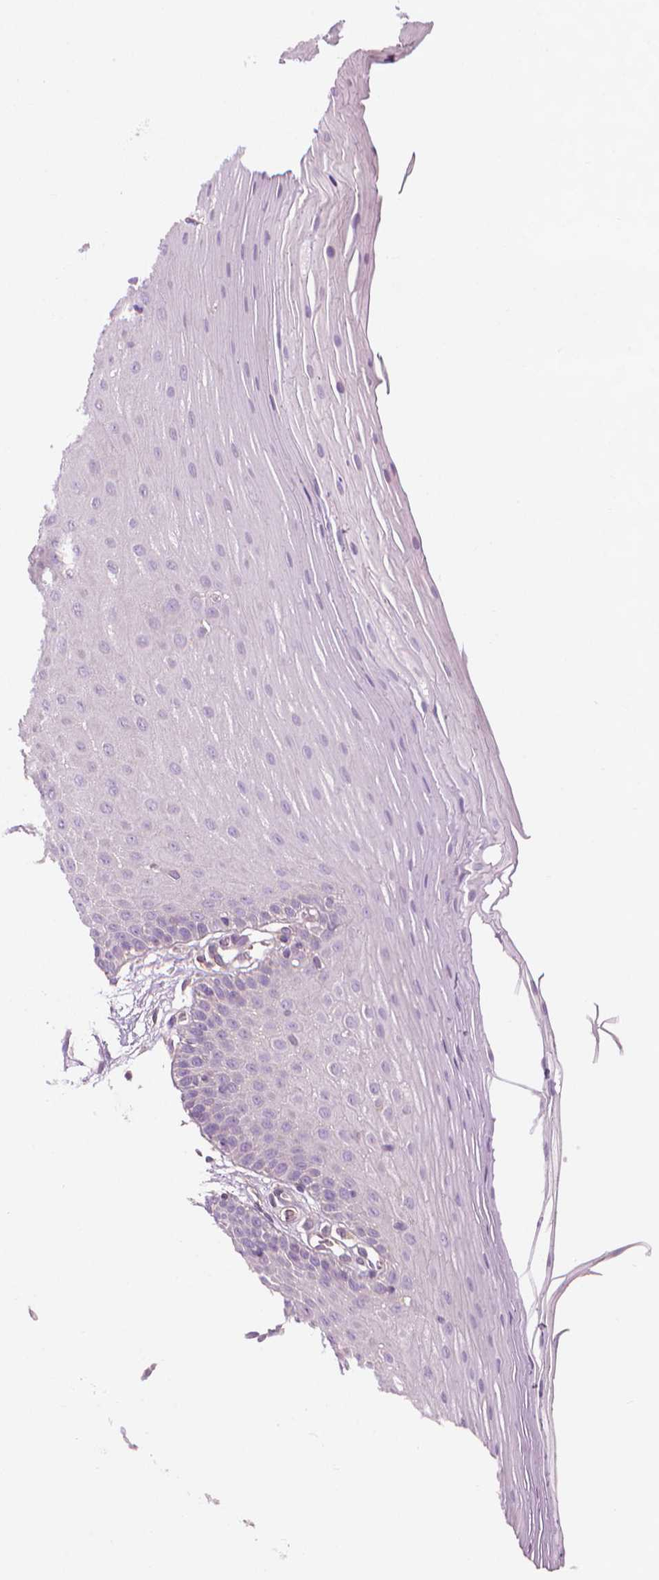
{"staining": {"intensity": "negative", "quantity": "none", "location": "none"}, "tissue": "oral mucosa", "cell_type": "Squamous epithelial cells", "image_type": "normal", "snomed": [{"axis": "morphology", "description": "Normal tissue, NOS"}, {"axis": "morphology", "description": "Squamous cell carcinoma, NOS"}, {"axis": "topography", "description": "Oral tissue"}, {"axis": "topography", "description": "Tounge, NOS"}, {"axis": "topography", "description": "Head-Neck"}], "caption": "High power microscopy micrograph of an immunohistochemistry (IHC) image of unremarkable oral mucosa, revealing no significant expression in squamous epithelial cells.", "gene": "RIIAD1", "patient": {"sex": "male", "age": 62}}